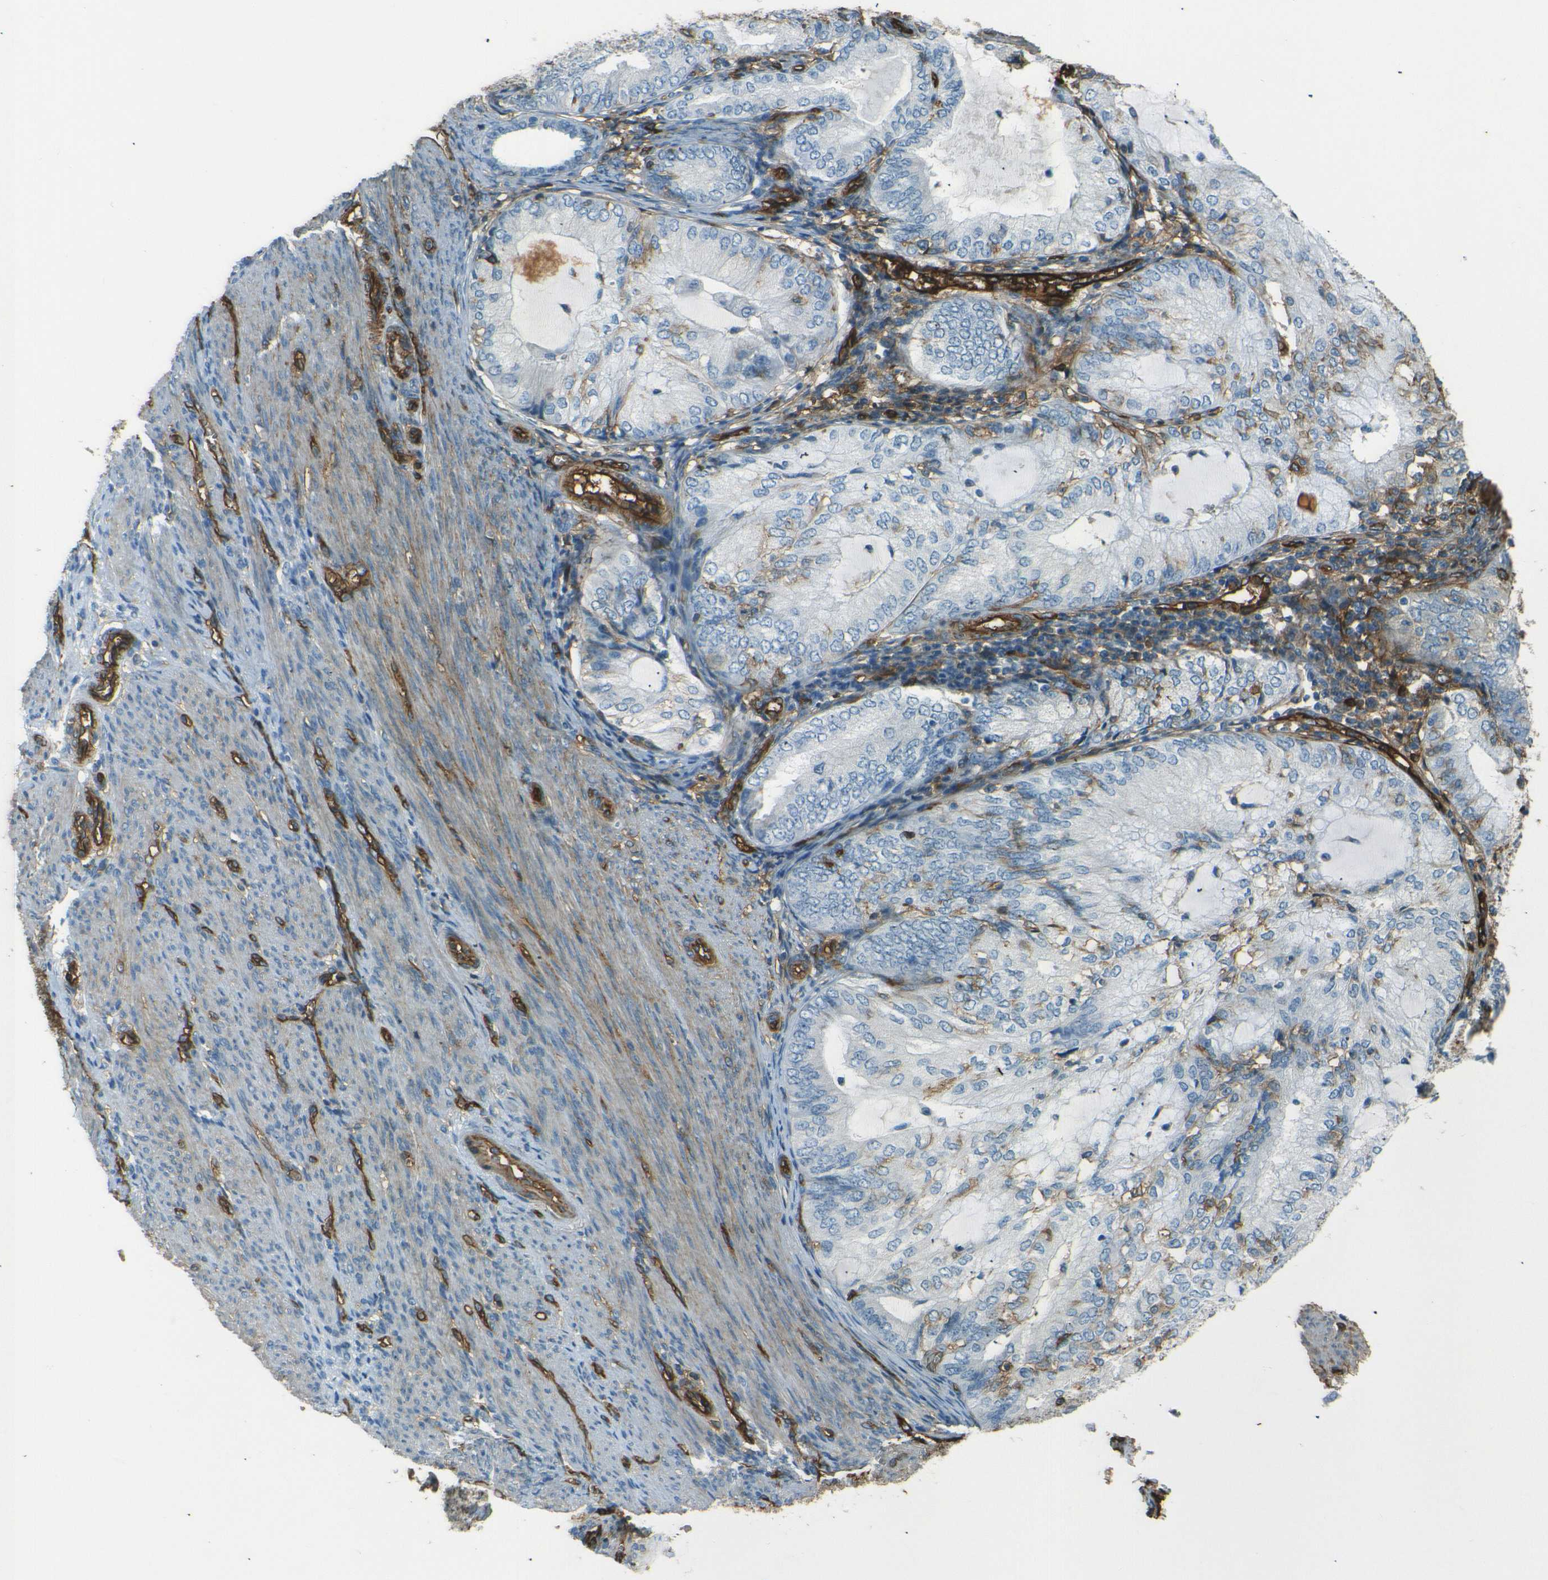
{"staining": {"intensity": "negative", "quantity": "none", "location": "none"}, "tissue": "endometrial cancer", "cell_type": "Tumor cells", "image_type": "cancer", "snomed": [{"axis": "morphology", "description": "Adenocarcinoma, NOS"}, {"axis": "topography", "description": "Endometrium"}], "caption": "High magnification brightfield microscopy of endometrial cancer stained with DAB (3,3'-diaminobenzidine) (brown) and counterstained with hematoxylin (blue): tumor cells show no significant positivity.", "gene": "ENTPD1", "patient": {"sex": "female", "age": 81}}